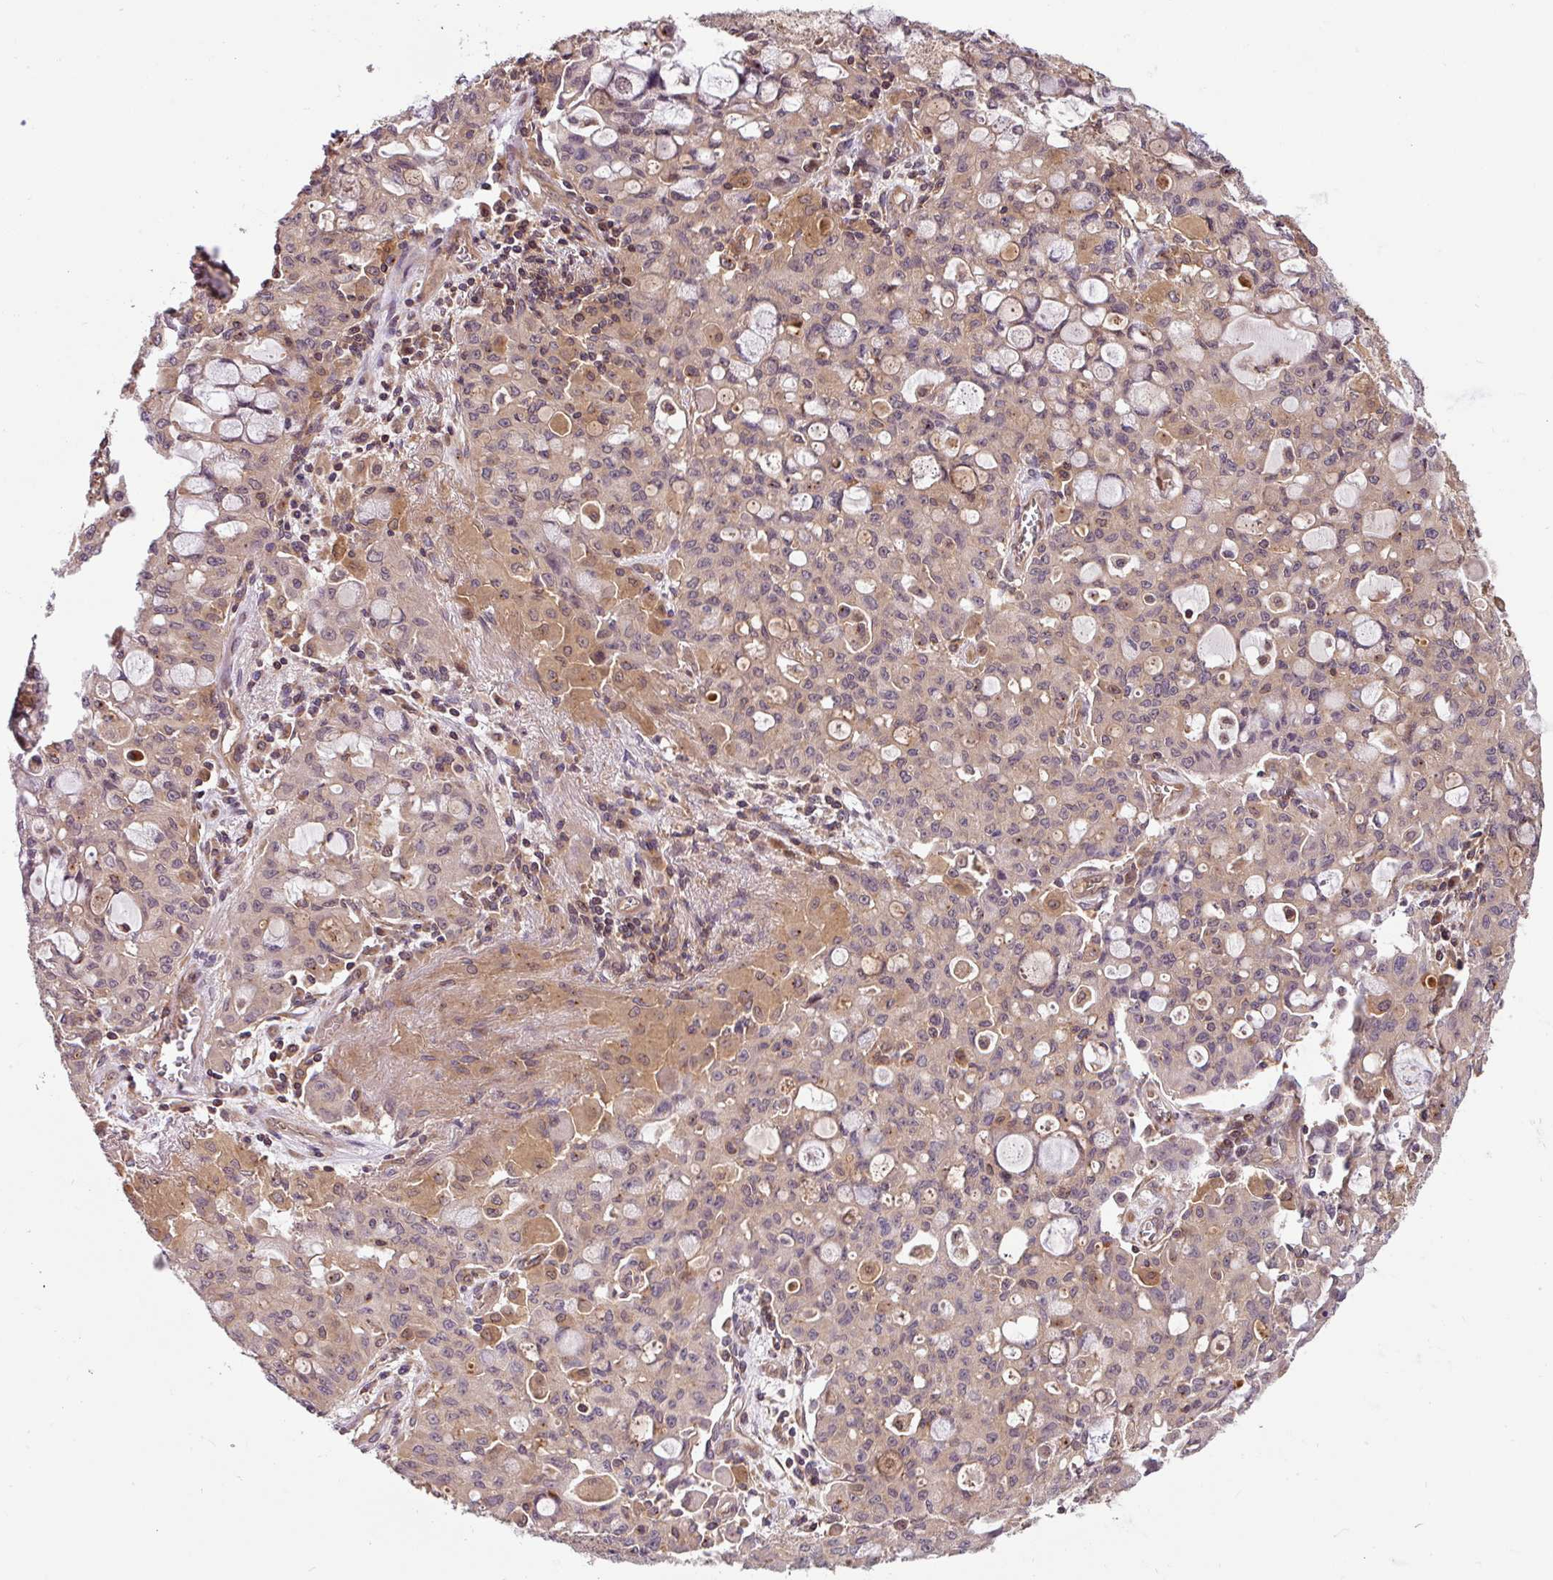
{"staining": {"intensity": "weak", "quantity": "<25%", "location": "cytoplasmic/membranous"}, "tissue": "lung cancer", "cell_type": "Tumor cells", "image_type": "cancer", "snomed": [{"axis": "morphology", "description": "Adenocarcinoma, NOS"}, {"axis": "topography", "description": "Lung"}], "caption": "Immunohistochemical staining of human adenocarcinoma (lung) shows no significant staining in tumor cells.", "gene": "SHB", "patient": {"sex": "female", "age": 44}}